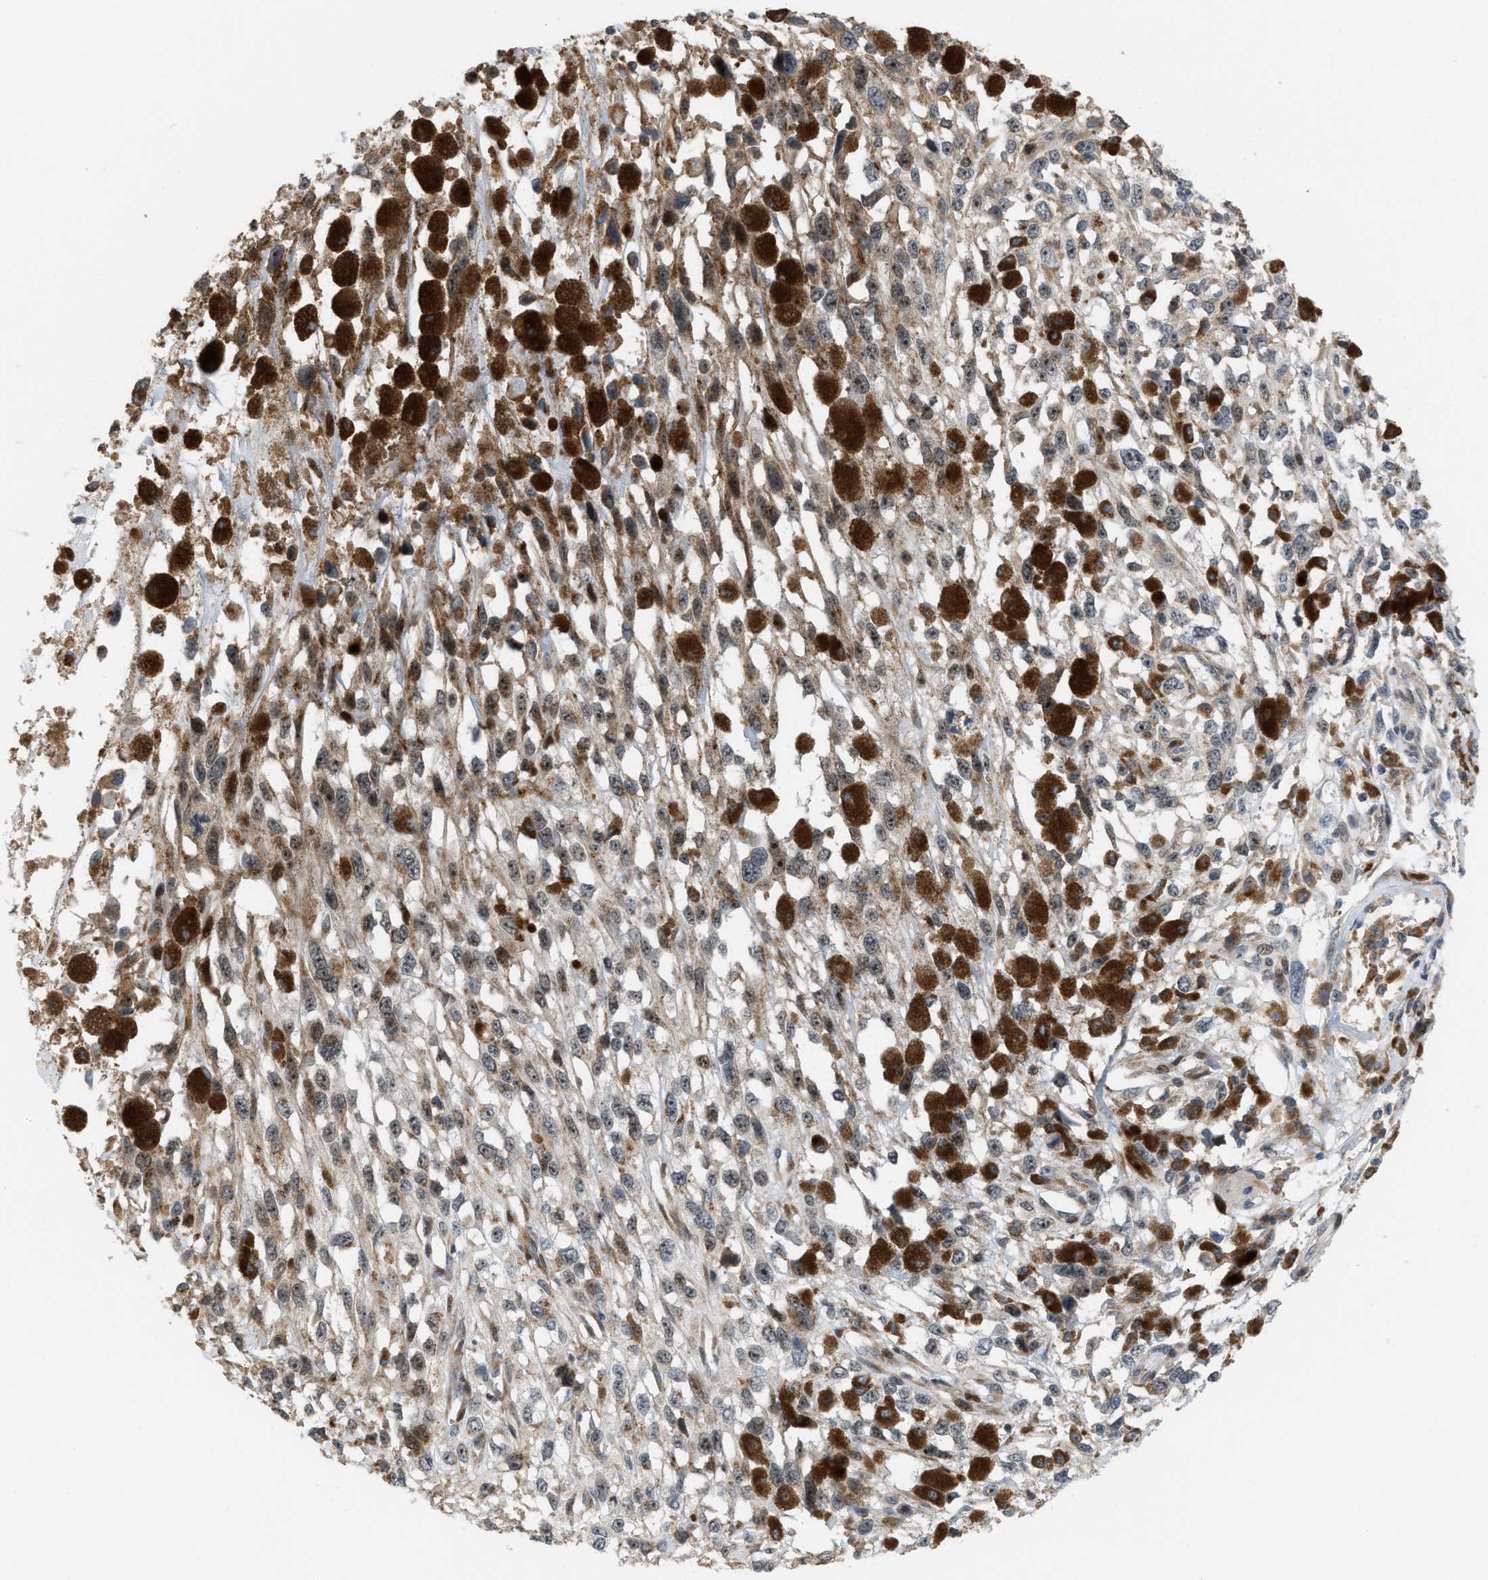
{"staining": {"intensity": "weak", "quantity": ">75%", "location": "cytoplasmic/membranous"}, "tissue": "melanoma", "cell_type": "Tumor cells", "image_type": "cancer", "snomed": [{"axis": "morphology", "description": "Malignant melanoma, Metastatic site"}, {"axis": "topography", "description": "Lymph node"}], "caption": "A brown stain highlights weak cytoplasmic/membranous expression of a protein in human malignant melanoma (metastatic site) tumor cells.", "gene": "DIPK1A", "patient": {"sex": "male", "age": 59}}